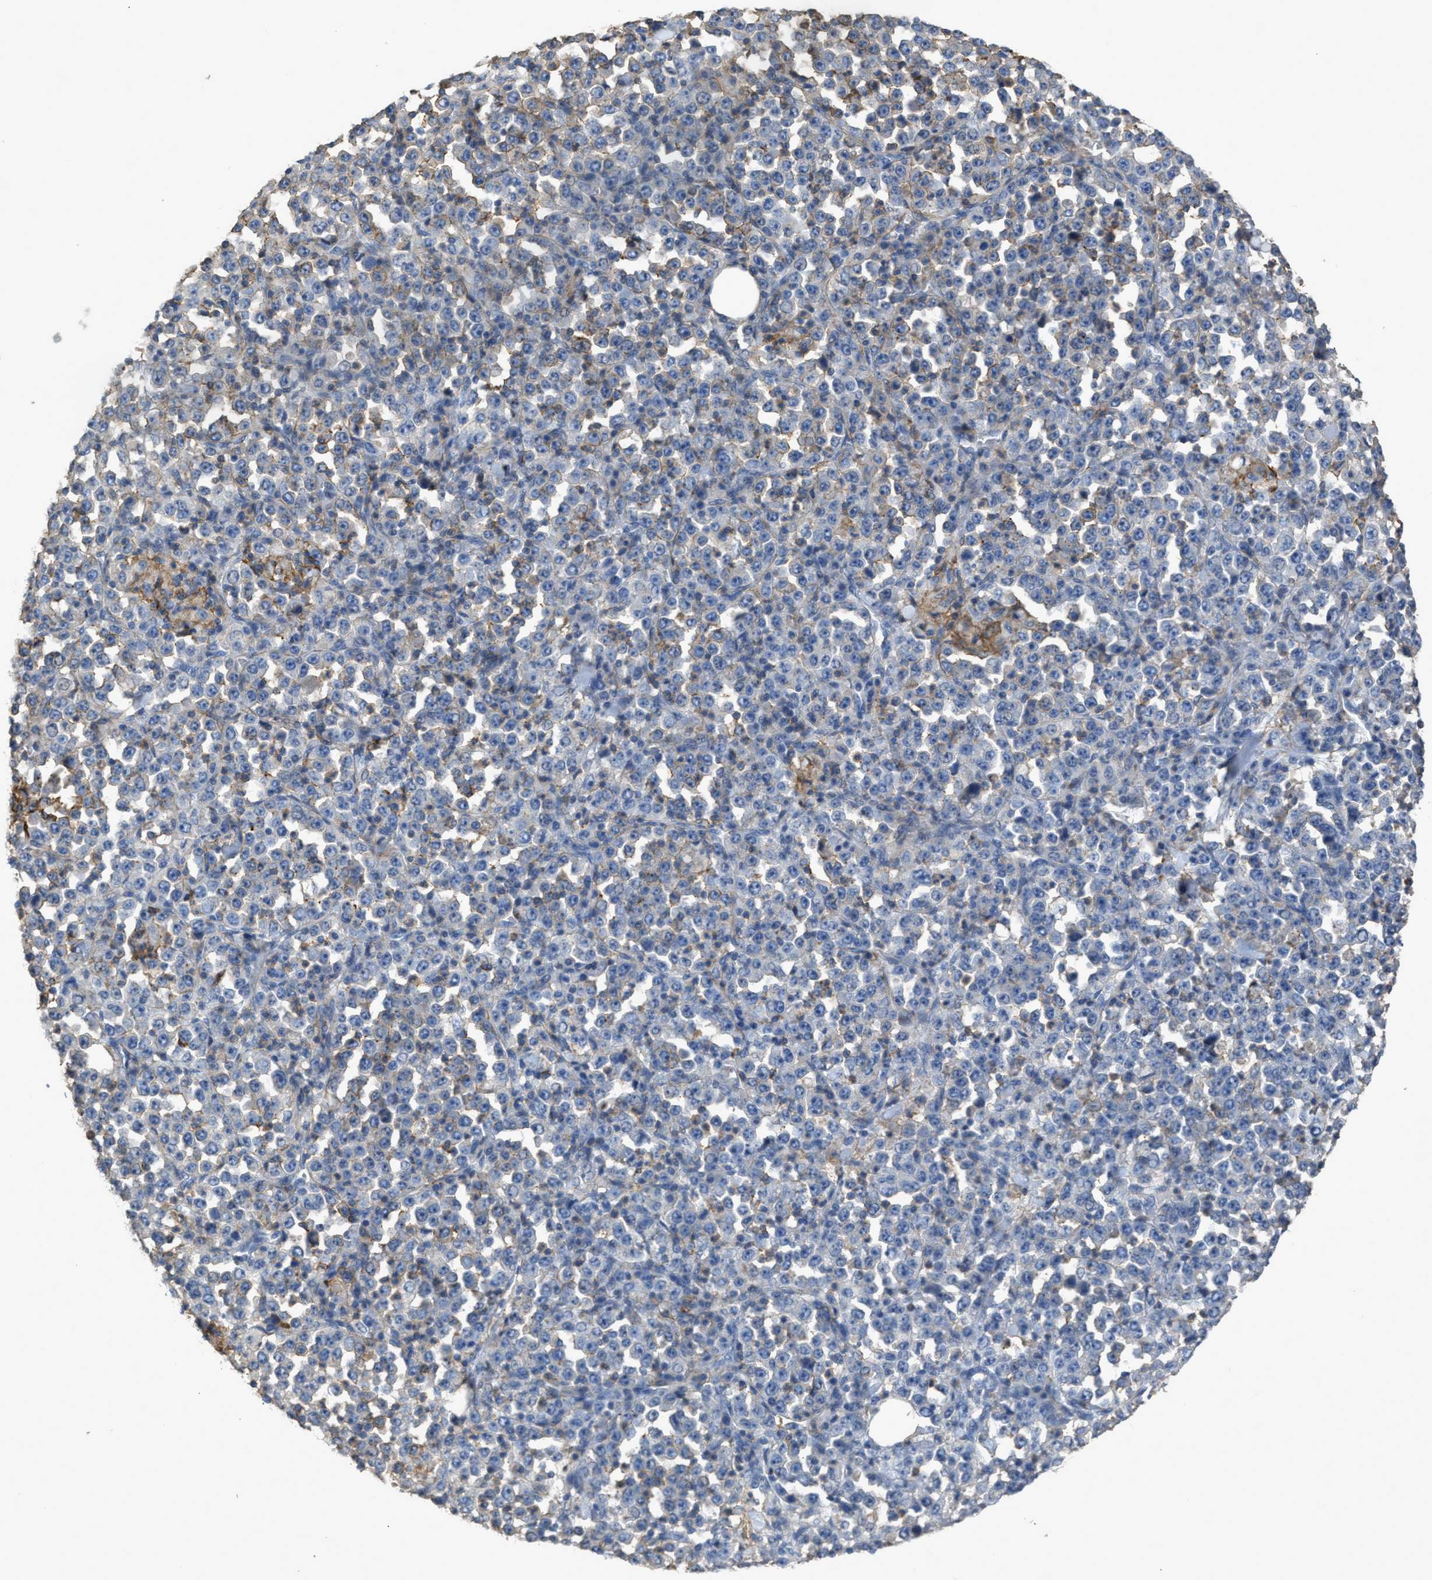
{"staining": {"intensity": "moderate", "quantity": "<25%", "location": "cytoplasmic/membranous"}, "tissue": "stomach cancer", "cell_type": "Tumor cells", "image_type": "cancer", "snomed": [{"axis": "morphology", "description": "Normal tissue, NOS"}, {"axis": "morphology", "description": "Adenocarcinoma, NOS"}, {"axis": "topography", "description": "Stomach, upper"}, {"axis": "topography", "description": "Stomach"}], "caption": "Protein staining by immunohistochemistry (IHC) shows moderate cytoplasmic/membranous staining in approximately <25% of tumor cells in adenocarcinoma (stomach).", "gene": "OR51E1", "patient": {"sex": "male", "age": 59}}